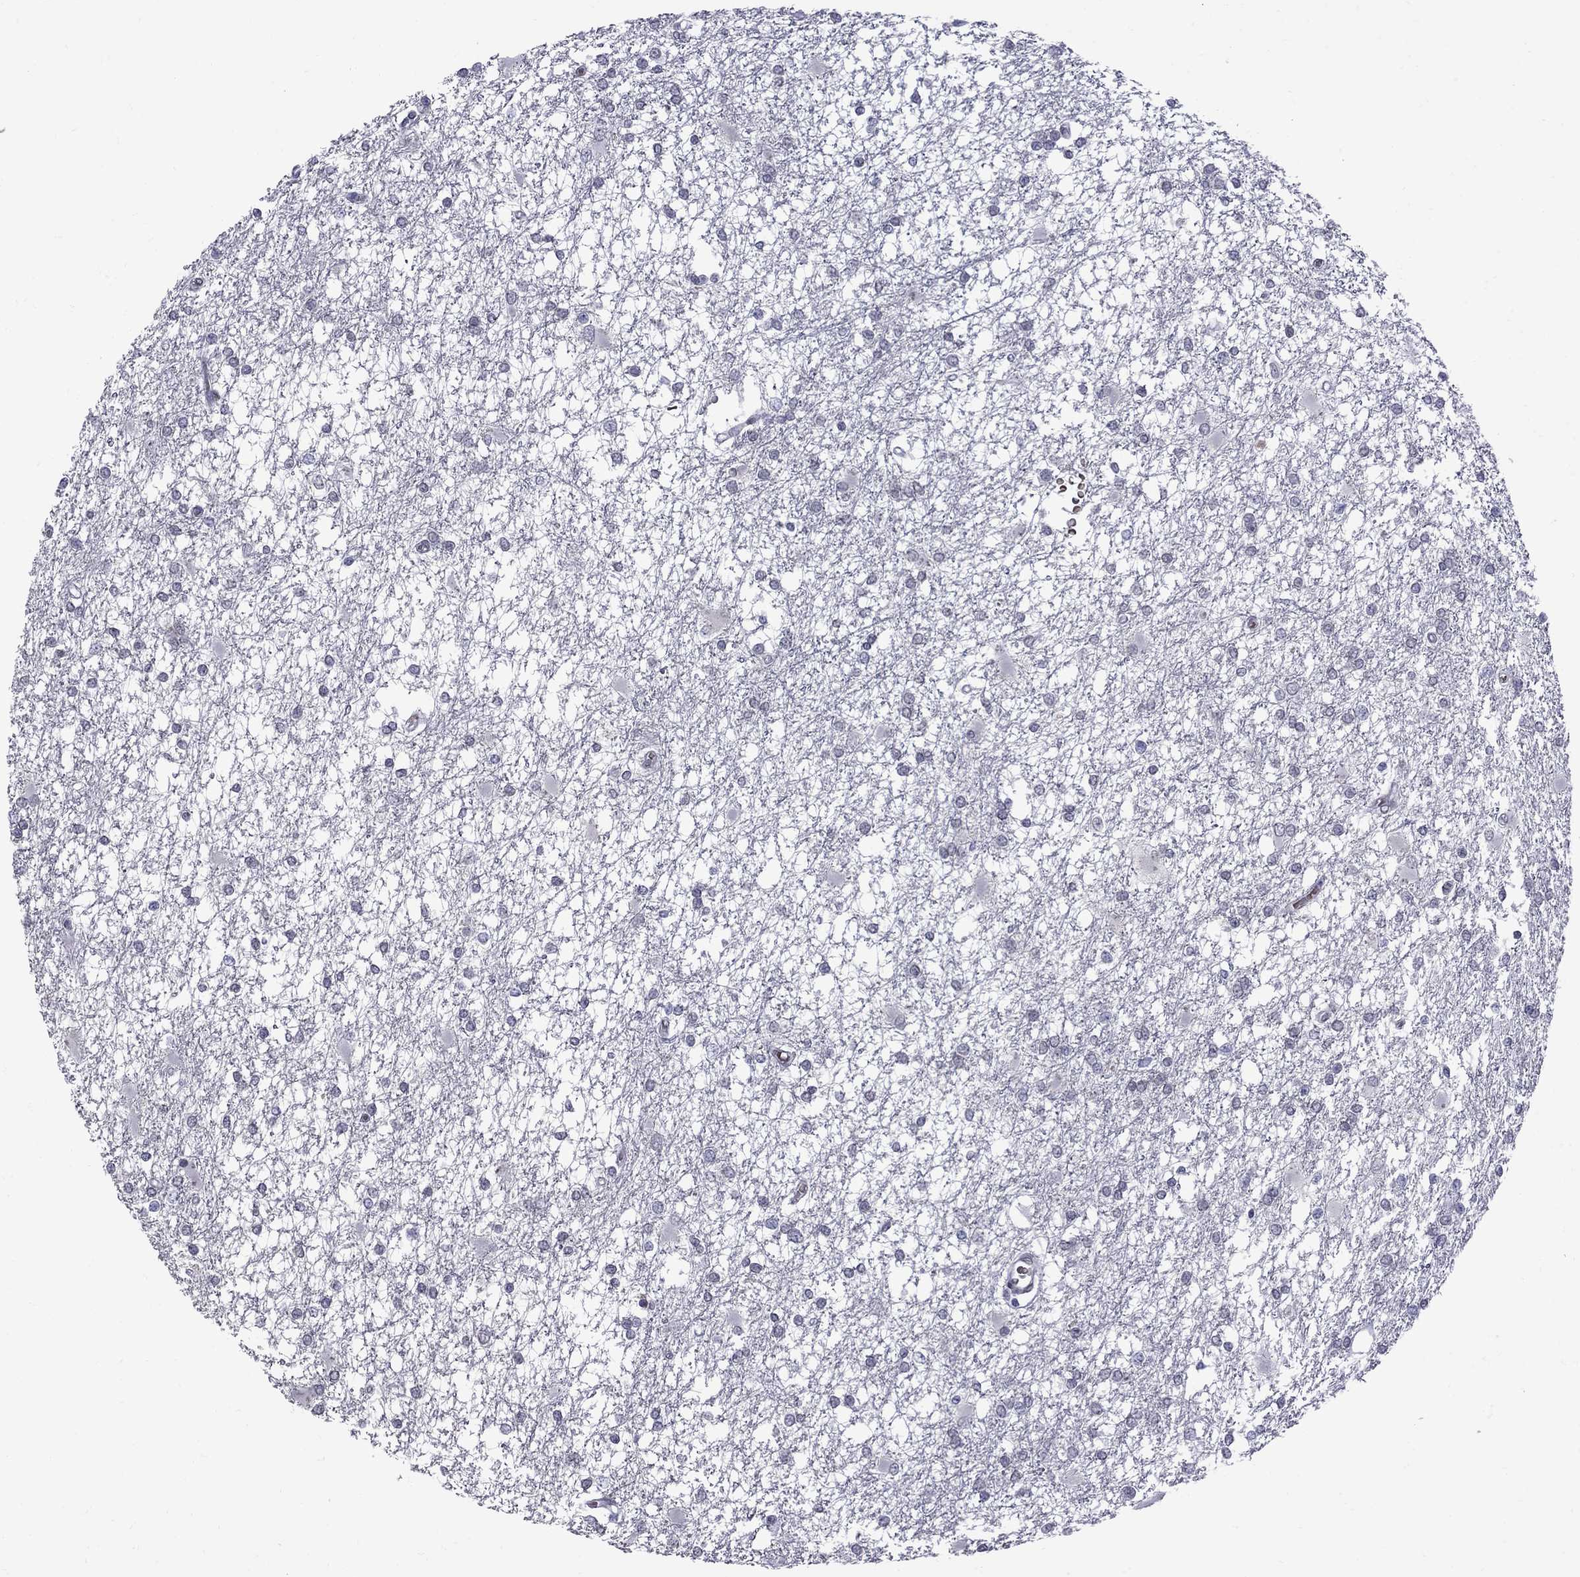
{"staining": {"intensity": "negative", "quantity": "none", "location": "none"}, "tissue": "glioma", "cell_type": "Tumor cells", "image_type": "cancer", "snomed": [{"axis": "morphology", "description": "Glioma, malignant, High grade"}, {"axis": "topography", "description": "Cerebral cortex"}], "caption": "Immunohistochemical staining of human malignant glioma (high-grade) shows no significant expression in tumor cells. (DAB (3,3'-diaminobenzidine) immunohistochemistry, high magnification).", "gene": "CLTCL1", "patient": {"sex": "male", "age": 79}}